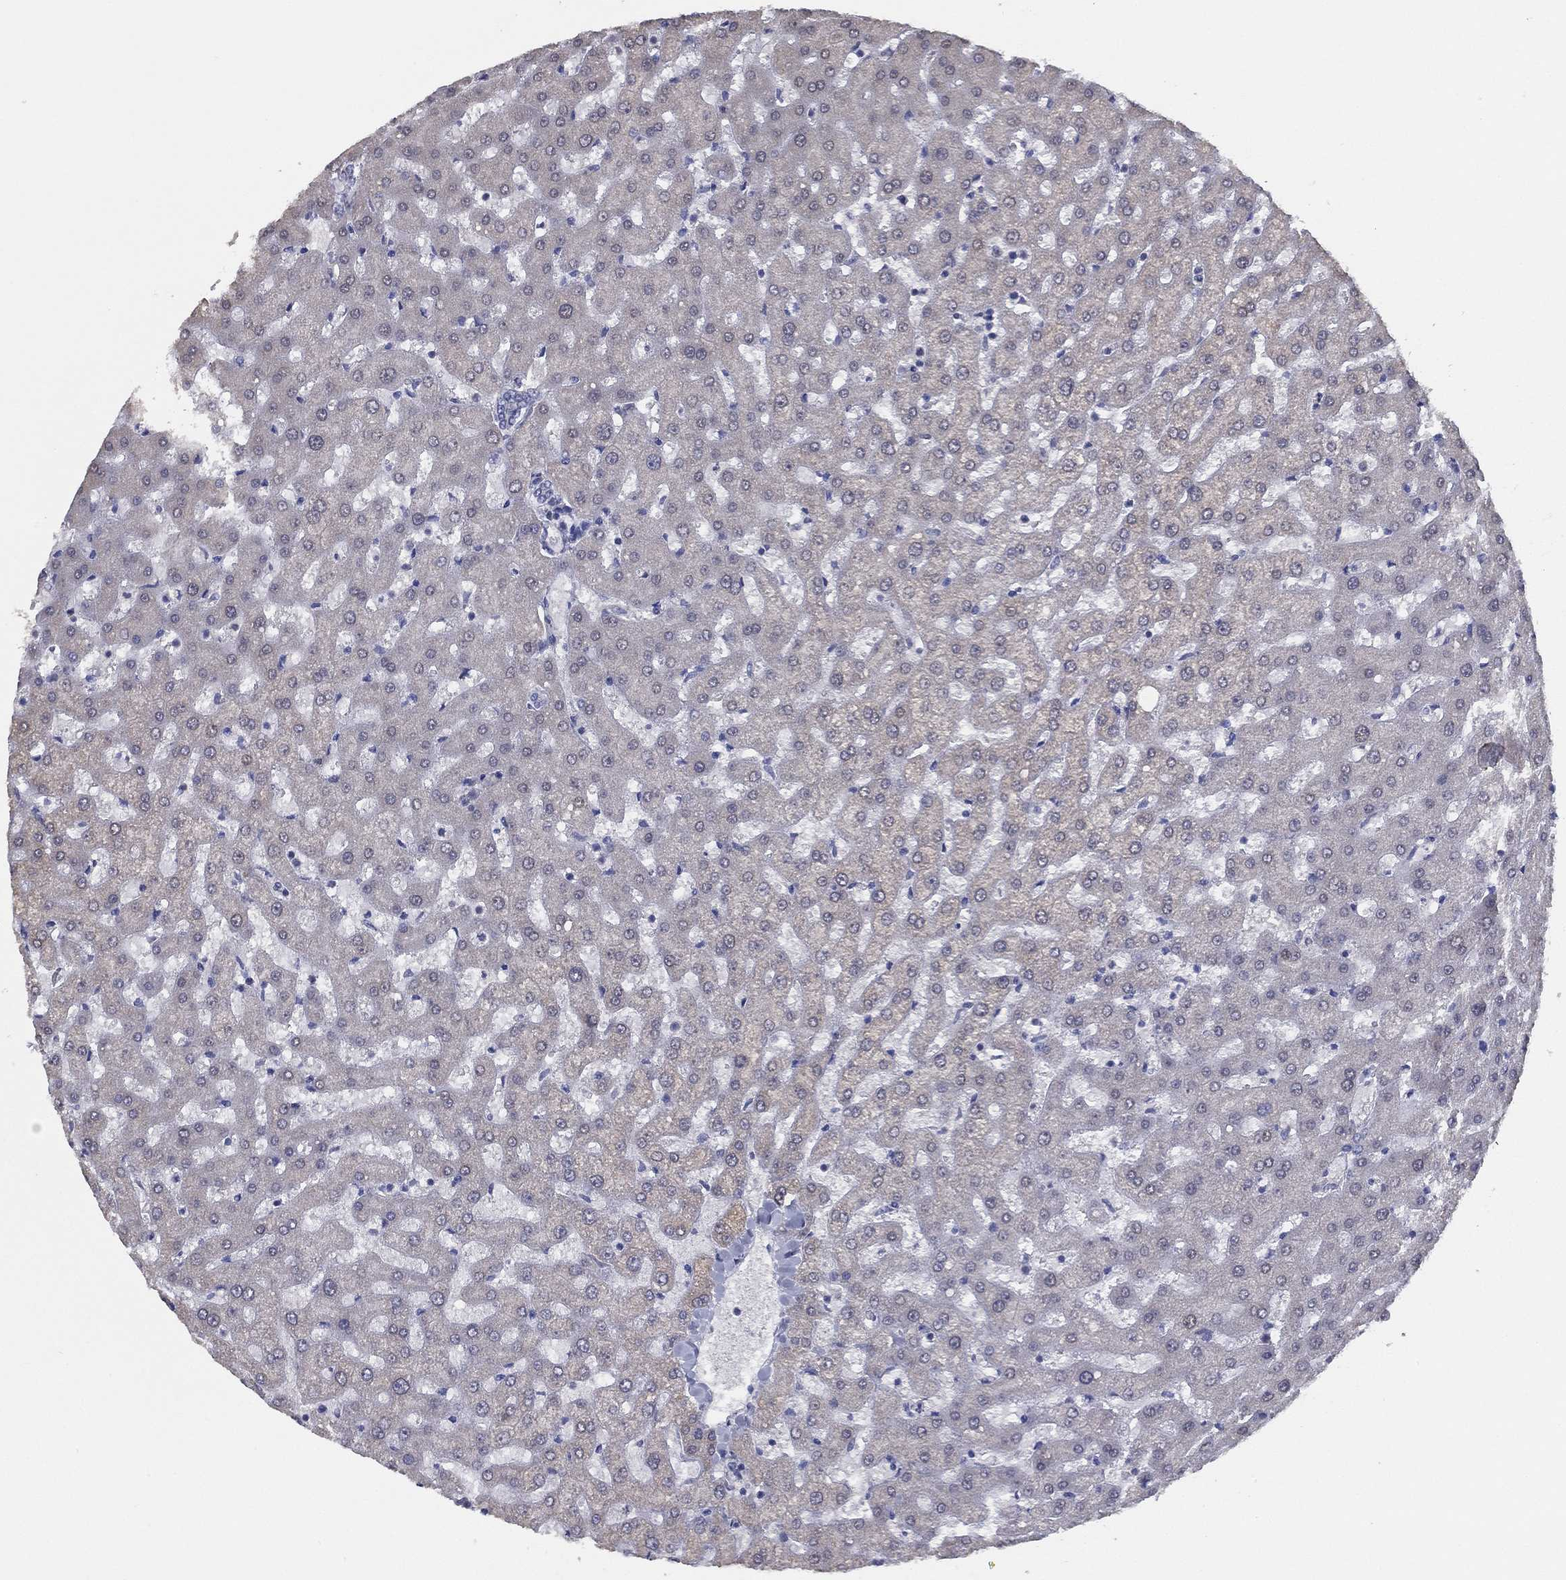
{"staining": {"intensity": "negative", "quantity": "none", "location": "none"}, "tissue": "liver", "cell_type": "Cholangiocytes", "image_type": "normal", "snomed": [{"axis": "morphology", "description": "Normal tissue, NOS"}, {"axis": "topography", "description": "Liver"}], "caption": "High magnification brightfield microscopy of benign liver stained with DAB (3,3'-diaminobenzidine) (brown) and counterstained with hematoxylin (blue): cholangiocytes show no significant staining.", "gene": "SLC13A4", "patient": {"sex": "female", "age": 50}}